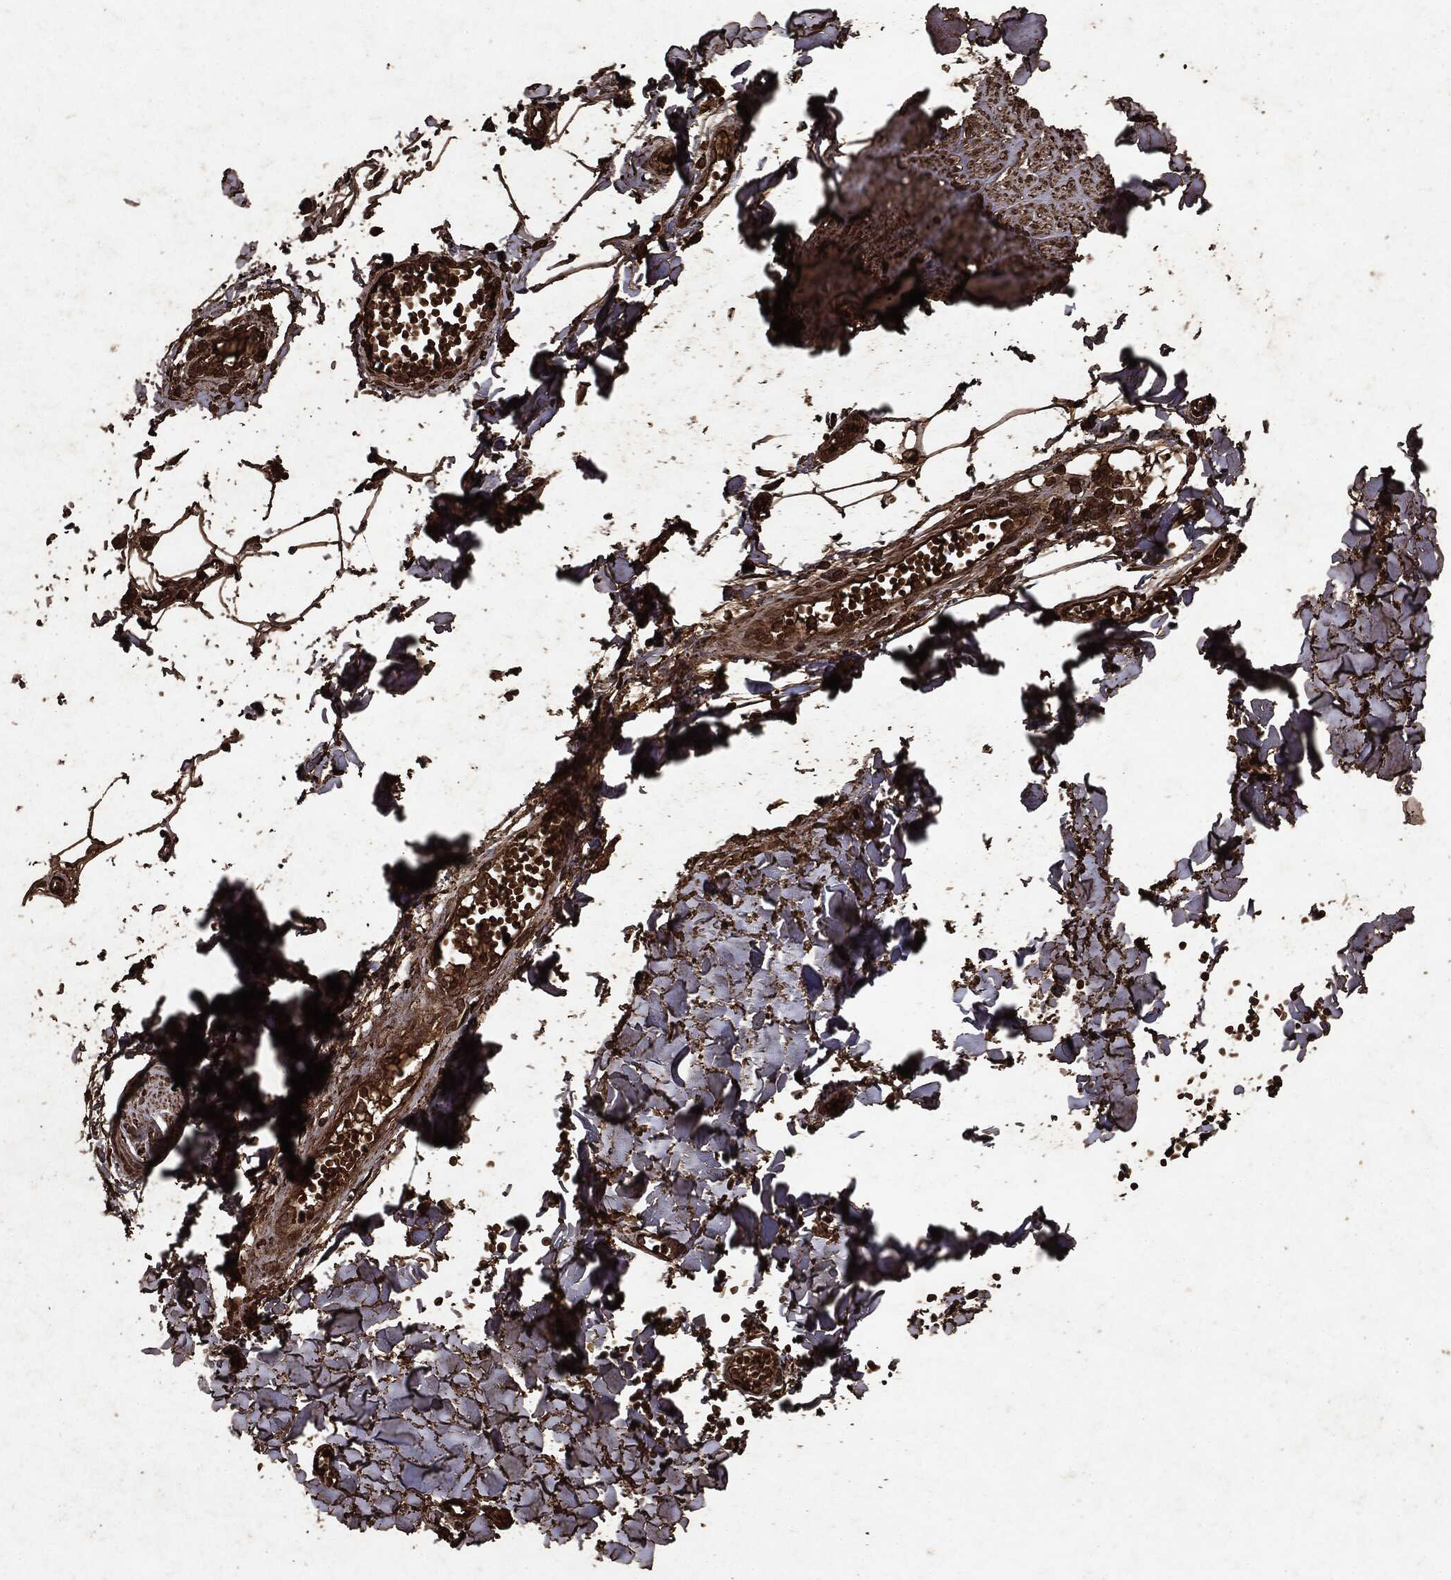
{"staining": {"intensity": "moderate", "quantity": ">75%", "location": "cytoplasmic/membranous"}, "tissue": "soft tissue", "cell_type": "Fibroblasts", "image_type": "normal", "snomed": [{"axis": "morphology", "description": "Normal tissue, NOS"}, {"axis": "morphology", "description": "Squamous cell carcinoma, NOS"}, {"axis": "topography", "description": "Cartilage tissue"}, {"axis": "topography", "description": "Lung"}], "caption": "DAB (3,3'-diaminobenzidine) immunohistochemical staining of benign human soft tissue reveals moderate cytoplasmic/membranous protein staining in approximately >75% of fibroblasts. The staining is performed using DAB brown chromogen to label protein expression. The nuclei are counter-stained blue using hematoxylin.", "gene": "ARAF", "patient": {"sex": "male", "age": 66}}